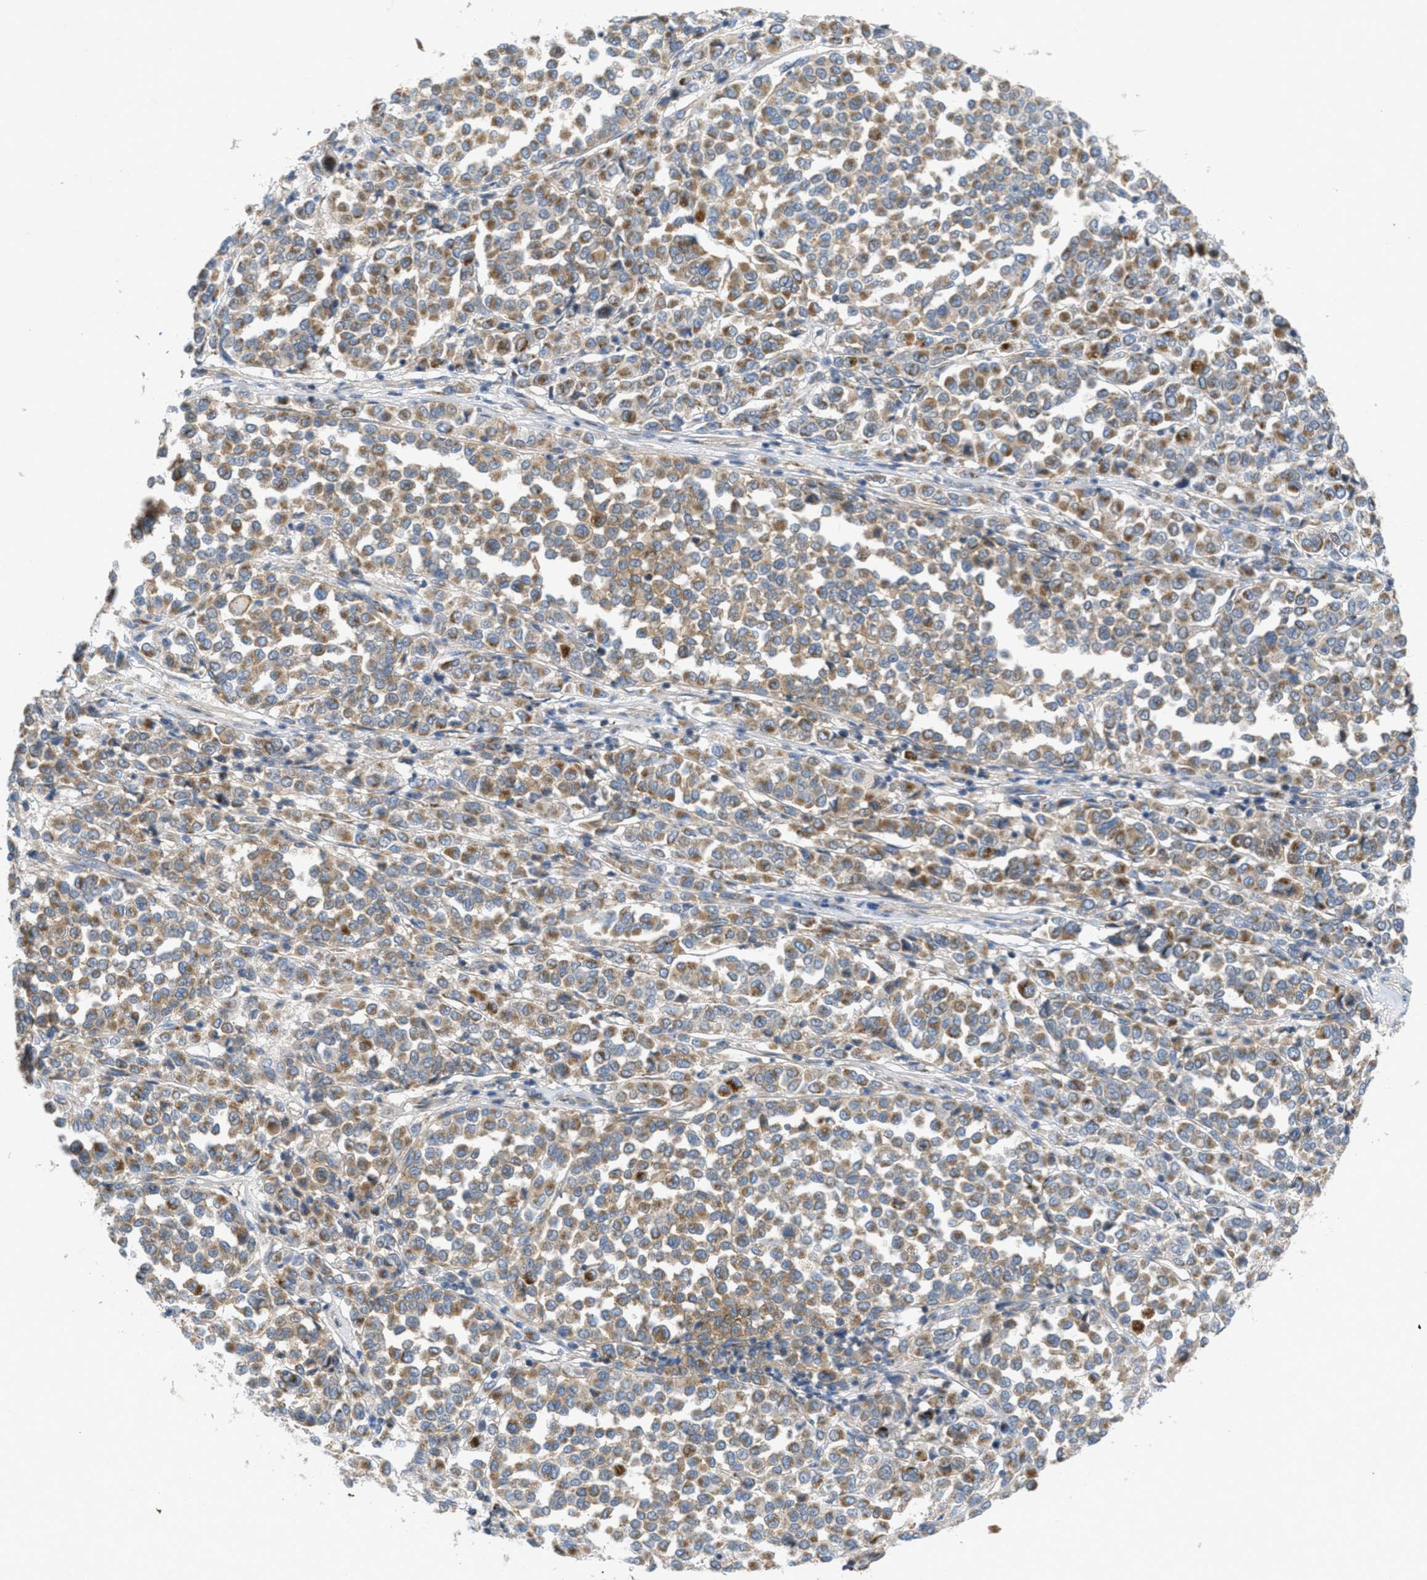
{"staining": {"intensity": "moderate", "quantity": ">75%", "location": "cytoplasmic/membranous"}, "tissue": "melanoma", "cell_type": "Tumor cells", "image_type": "cancer", "snomed": [{"axis": "morphology", "description": "Malignant melanoma, Metastatic site"}, {"axis": "topography", "description": "Pancreas"}], "caption": "IHC staining of malignant melanoma (metastatic site), which demonstrates medium levels of moderate cytoplasmic/membranous staining in about >75% of tumor cells indicating moderate cytoplasmic/membranous protein positivity. The staining was performed using DAB (brown) for protein detection and nuclei were counterstained in hematoxylin (blue).", "gene": "BTN3A1", "patient": {"sex": "female", "age": 30}}